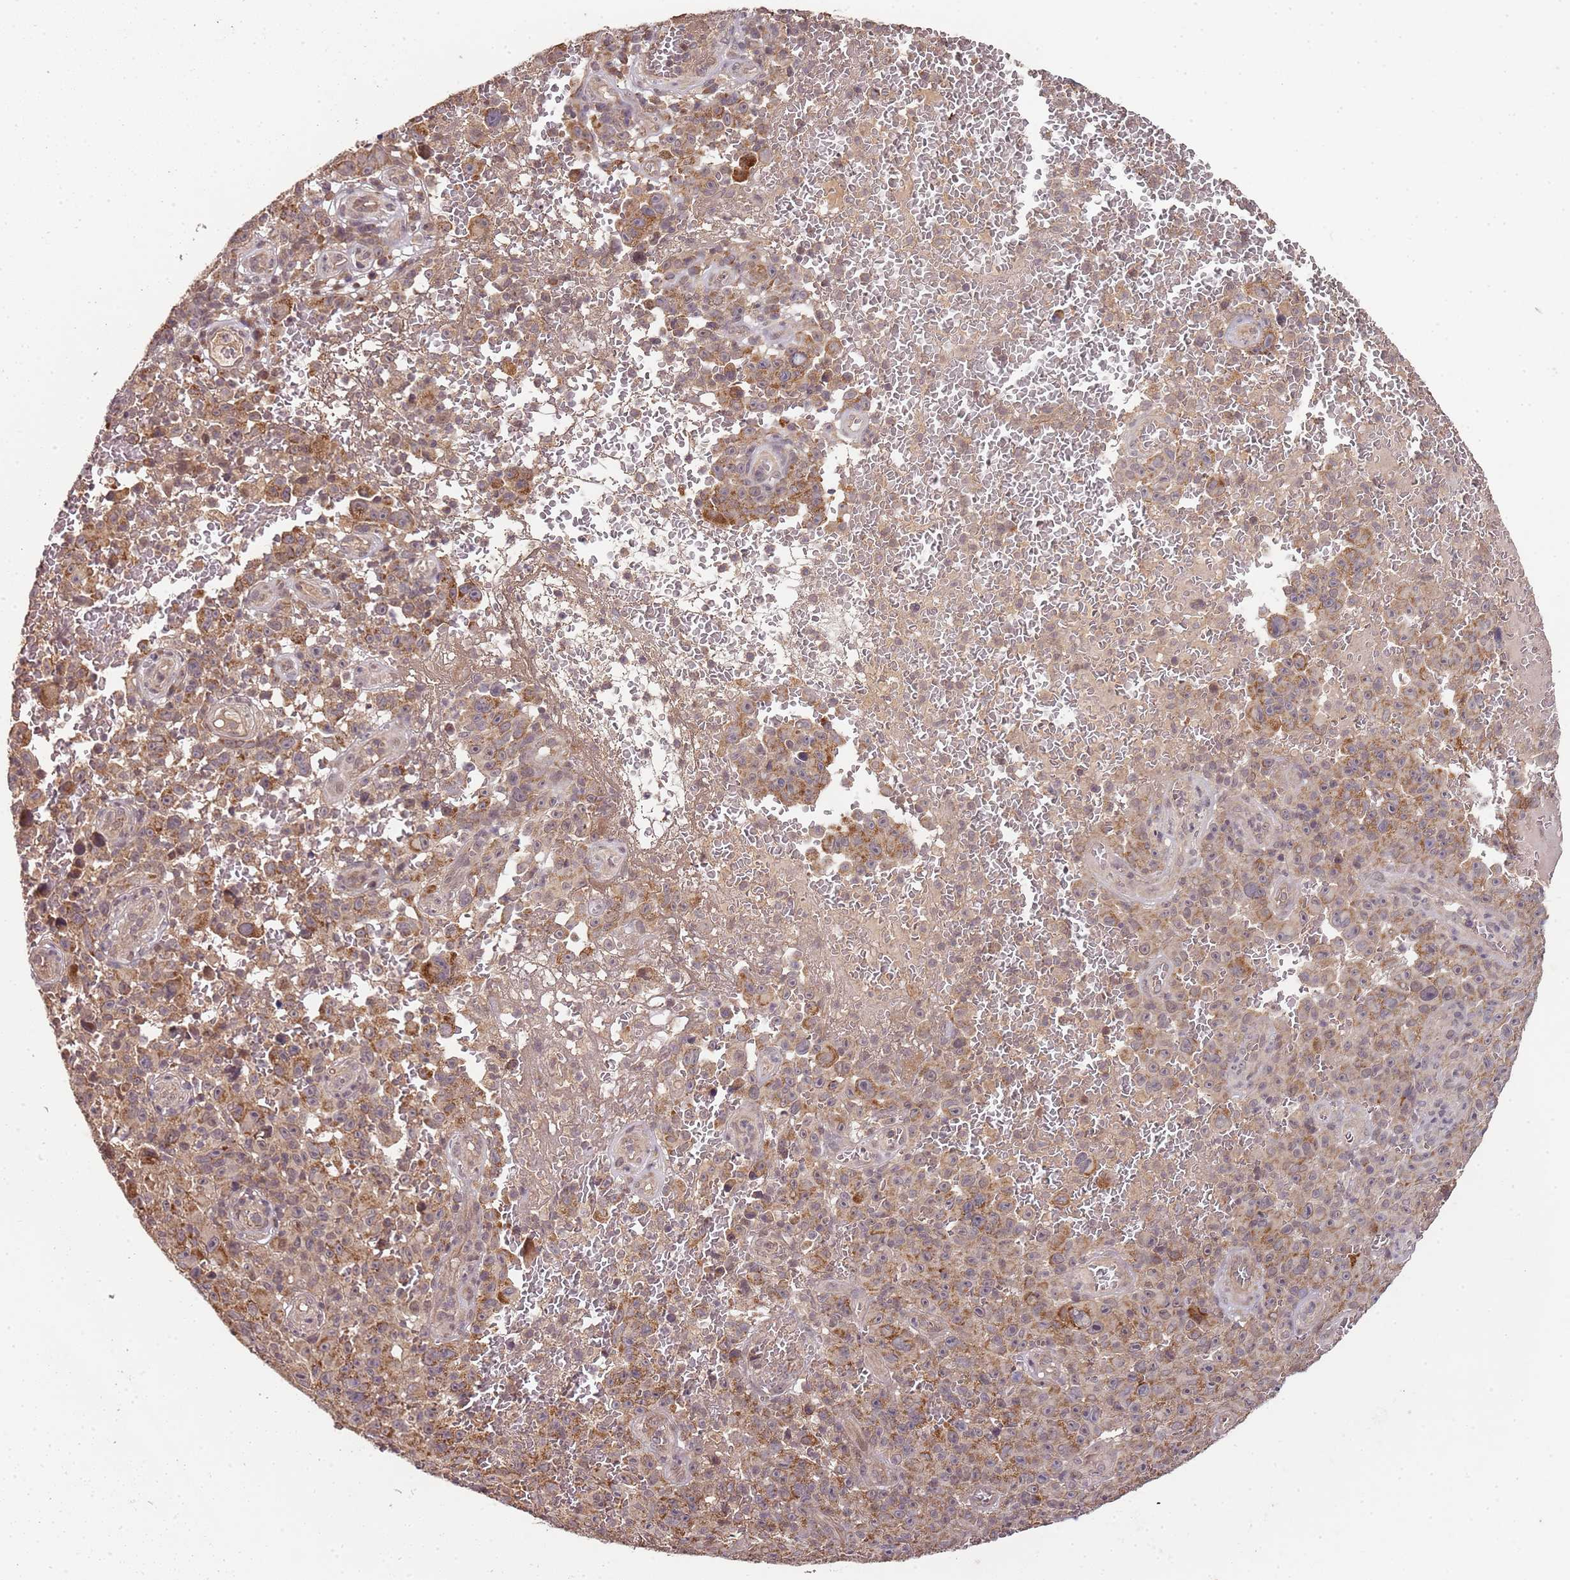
{"staining": {"intensity": "strong", "quantity": "25%-75%", "location": "cytoplasmic/membranous"}, "tissue": "melanoma", "cell_type": "Tumor cells", "image_type": "cancer", "snomed": [{"axis": "morphology", "description": "Malignant melanoma, NOS"}, {"axis": "topography", "description": "Skin"}], "caption": "About 25%-75% of tumor cells in melanoma show strong cytoplasmic/membranous protein staining as visualized by brown immunohistochemical staining.", "gene": "LIN37", "patient": {"sex": "female", "age": 82}}